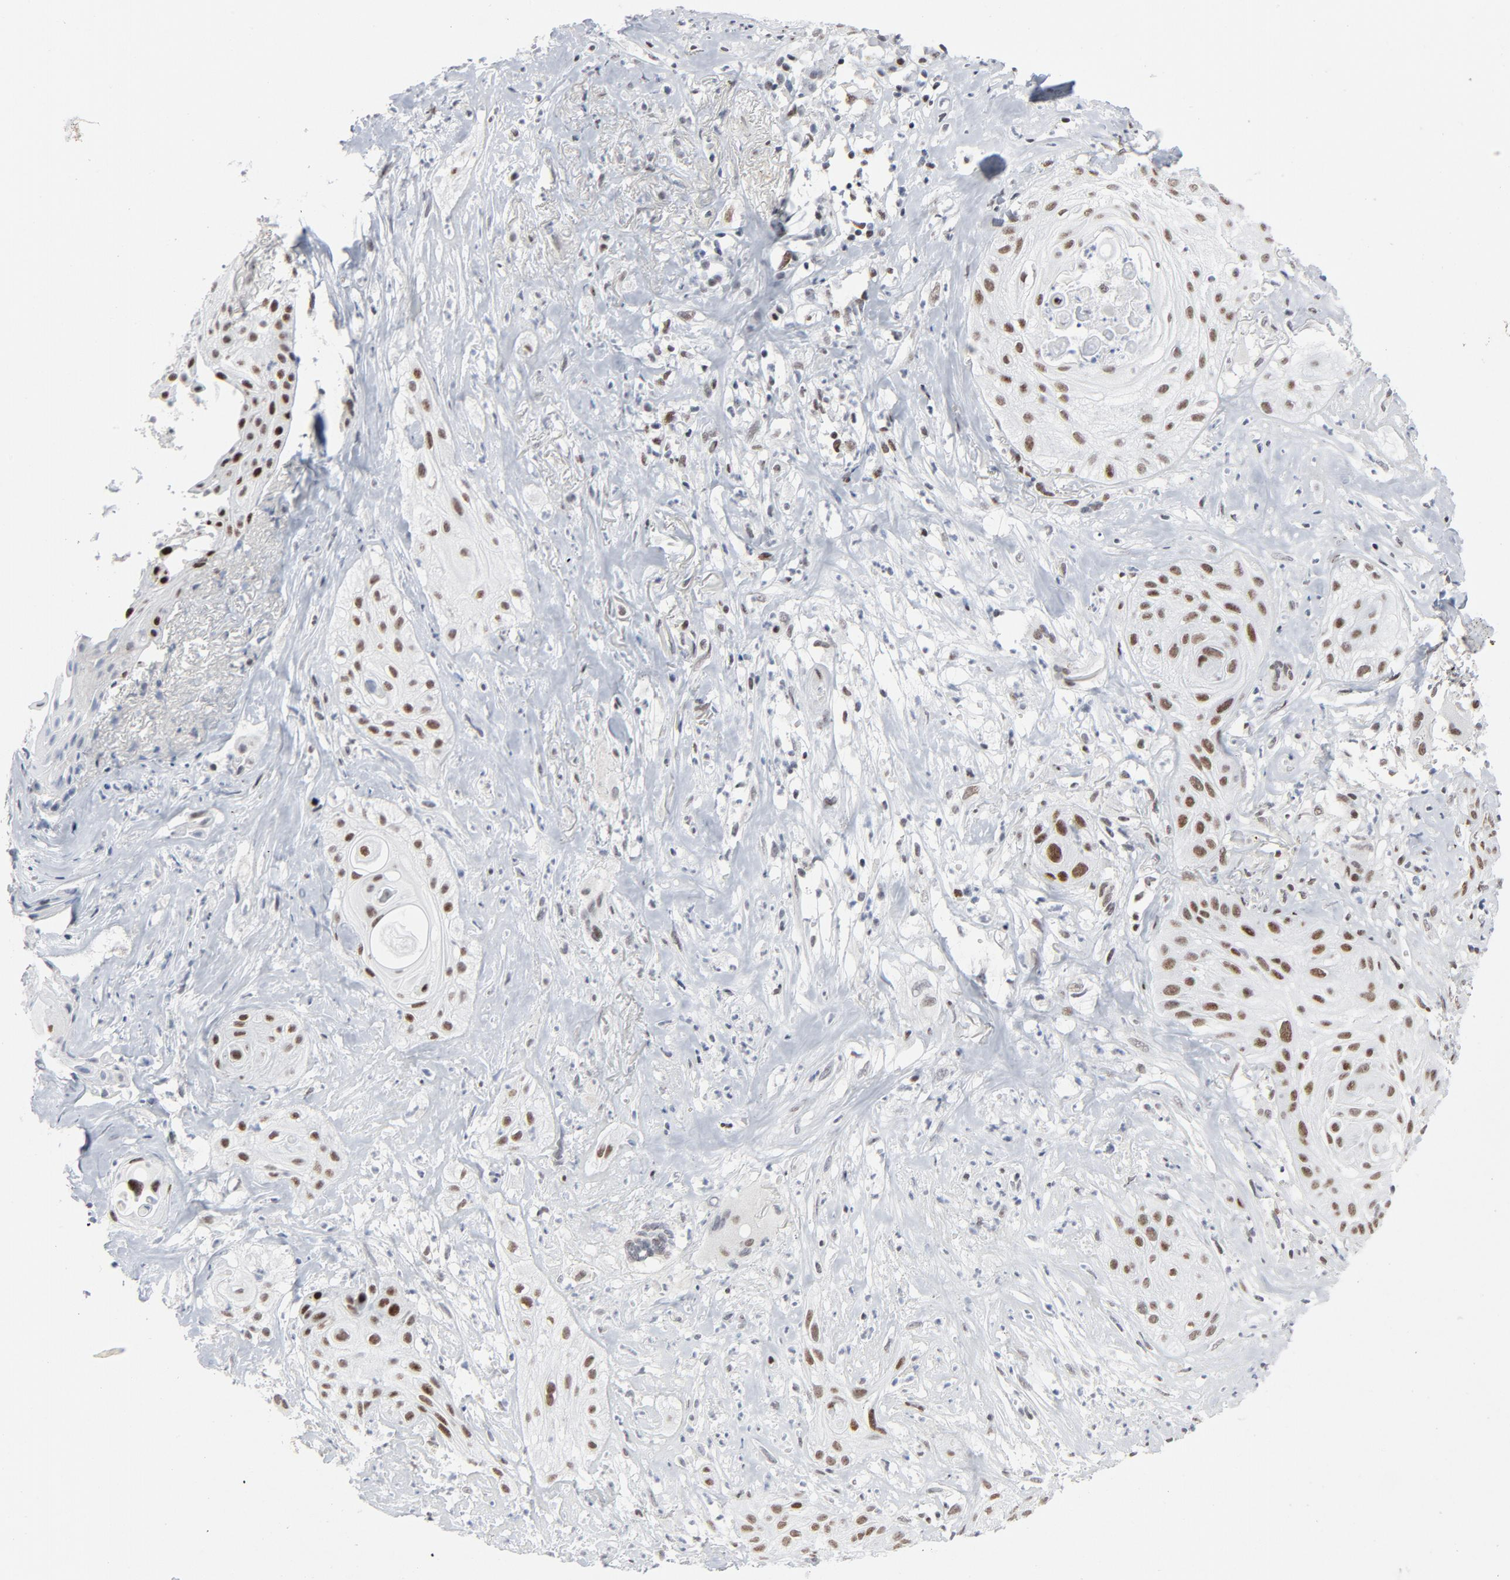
{"staining": {"intensity": "moderate", "quantity": ">75%", "location": "nuclear"}, "tissue": "skin cancer", "cell_type": "Tumor cells", "image_type": "cancer", "snomed": [{"axis": "morphology", "description": "Squamous cell carcinoma, NOS"}, {"axis": "topography", "description": "Skin"}], "caption": "Skin squamous cell carcinoma was stained to show a protein in brown. There is medium levels of moderate nuclear positivity in approximately >75% of tumor cells. (Stains: DAB (3,3'-diaminobenzidine) in brown, nuclei in blue, Microscopy: brightfield microscopy at high magnification).", "gene": "HSF1", "patient": {"sex": "male", "age": 65}}